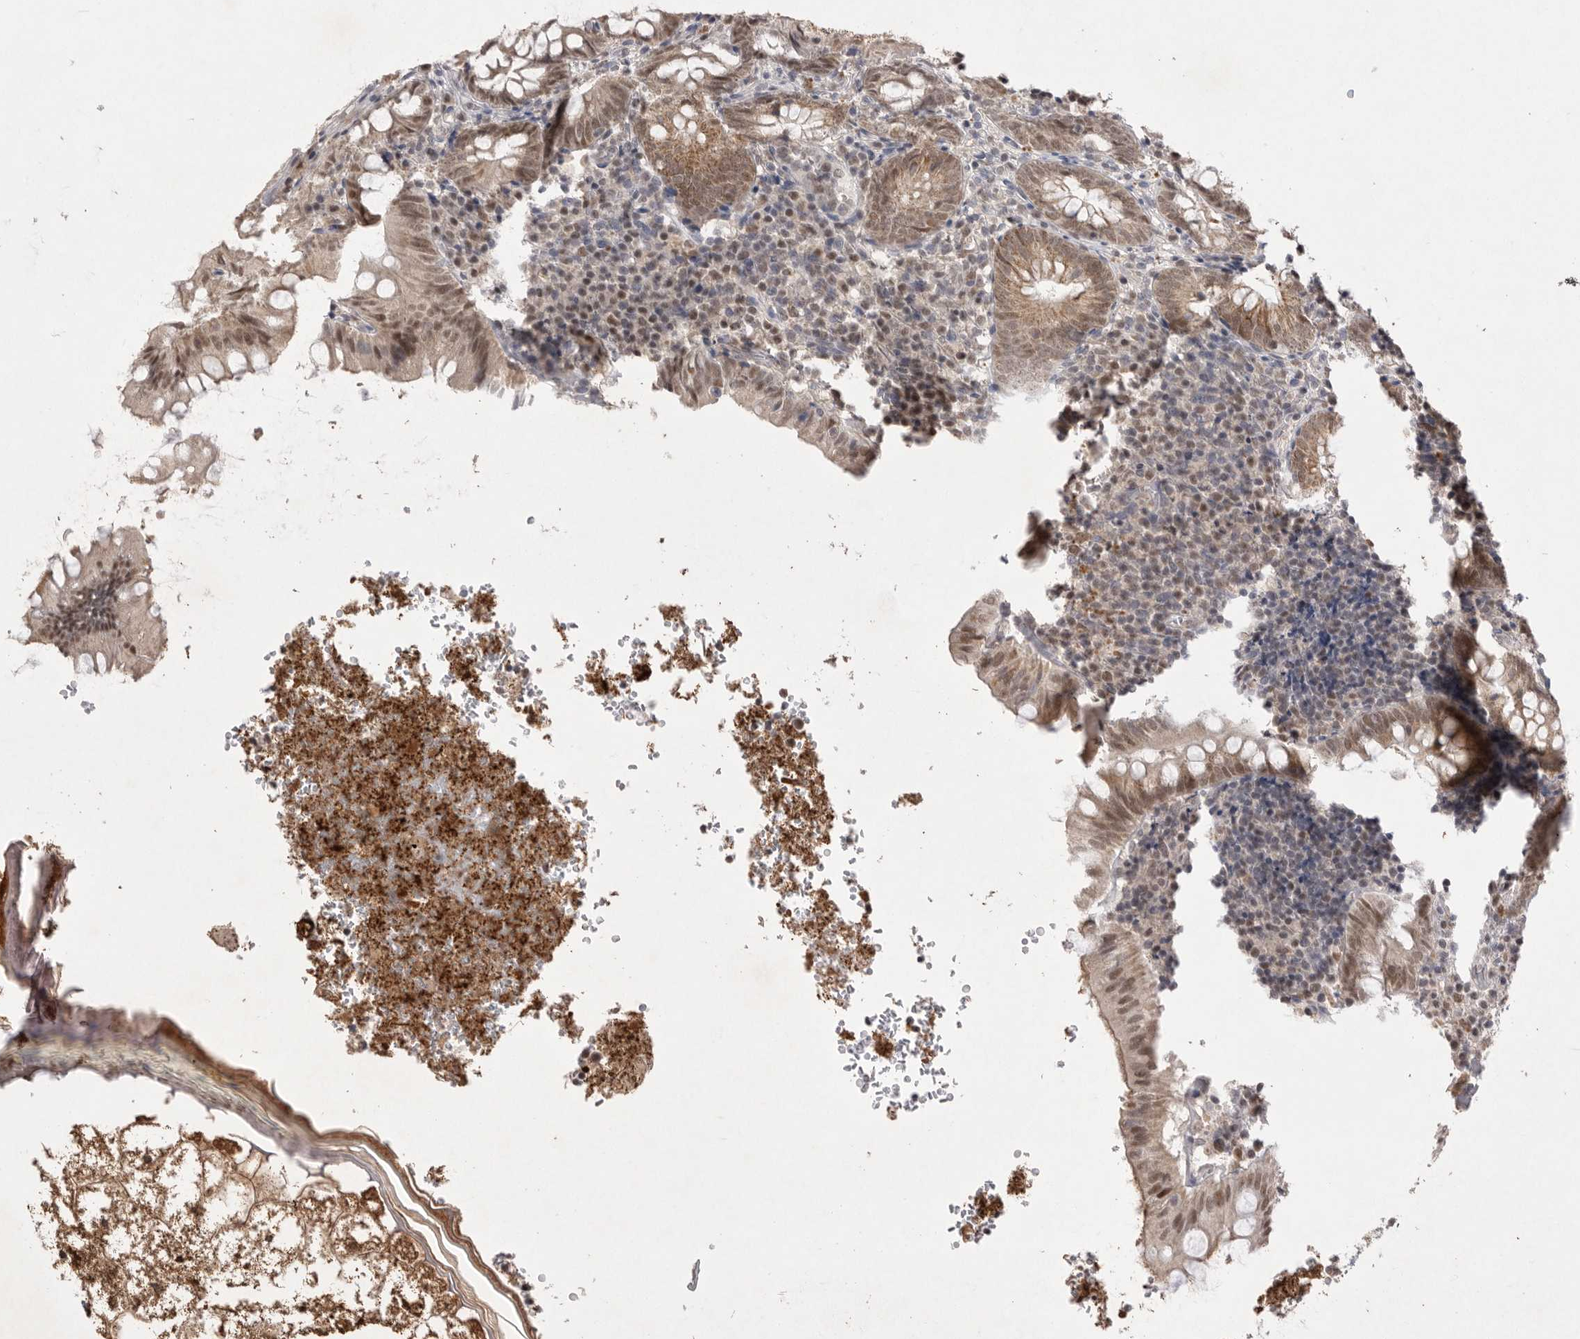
{"staining": {"intensity": "moderate", "quantity": ">75%", "location": "cytoplasmic/membranous,nuclear"}, "tissue": "appendix", "cell_type": "Glandular cells", "image_type": "normal", "snomed": [{"axis": "morphology", "description": "Normal tissue, NOS"}, {"axis": "topography", "description": "Appendix"}], "caption": "Immunohistochemistry of benign appendix shows medium levels of moderate cytoplasmic/membranous,nuclear expression in about >75% of glandular cells.", "gene": "HUS1", "patient": {"sex": "male", "age": 8}}